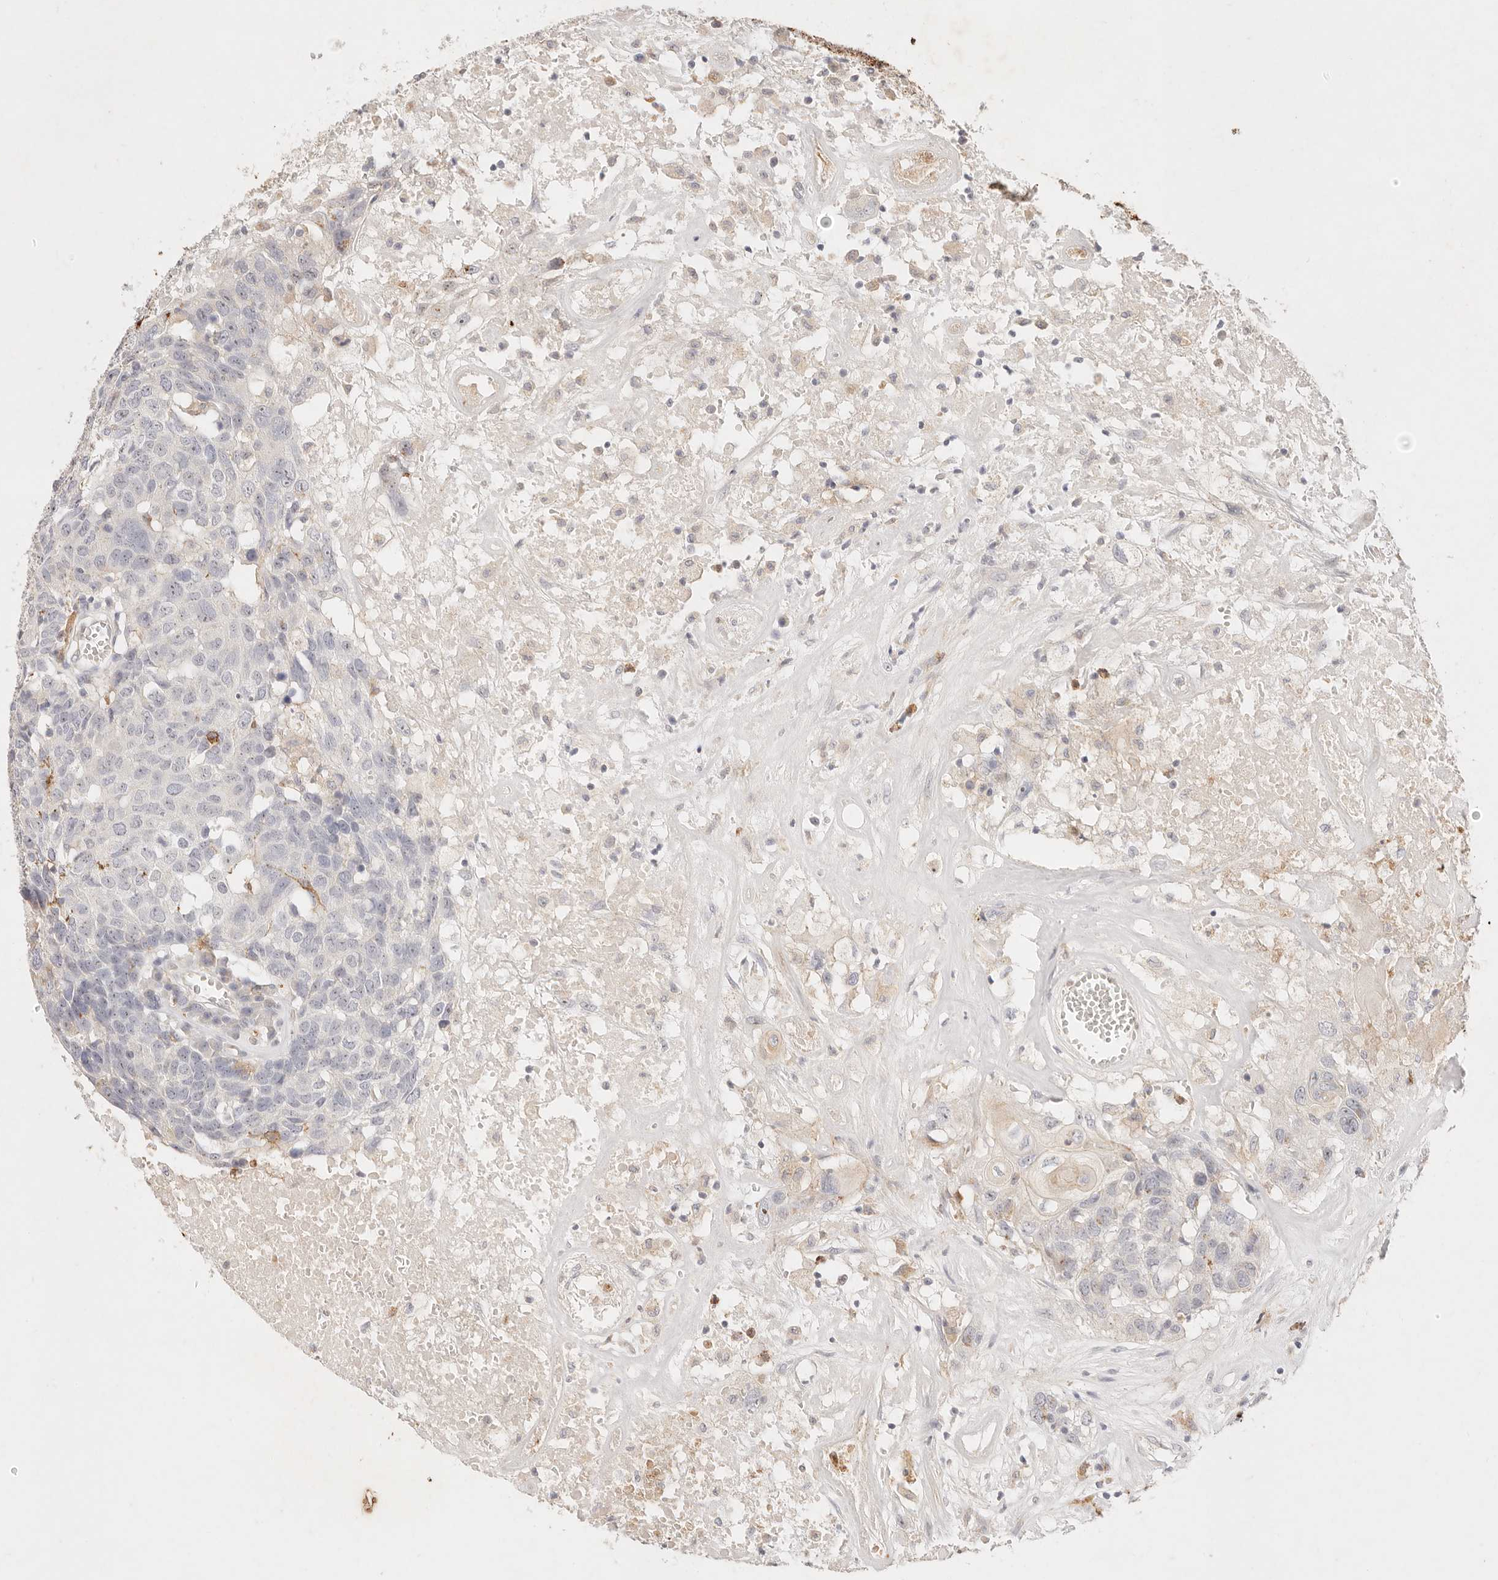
{"staining": {"intensity": "negative", "quantity": "none", "location": "none"}, "tissue": "head and neck cancer", "cell_type": "Tumor cells", "image_type": "cancer", "snomed": [{"axis": "morphology", "description": "Squamous cell carcinoma, NOS"}, {"axis": "topography", "description": "Head-Neck"}], "caption": "High magnification brightfield microscopy of head and neck cancer (squamous cell carcinoma) stained with DAB (brown) and counterstained with hematoxylin (blue): tumor cells show no significant staining.", "gene": "GPR84", "patient": {"sex": "male", "age": 66}}